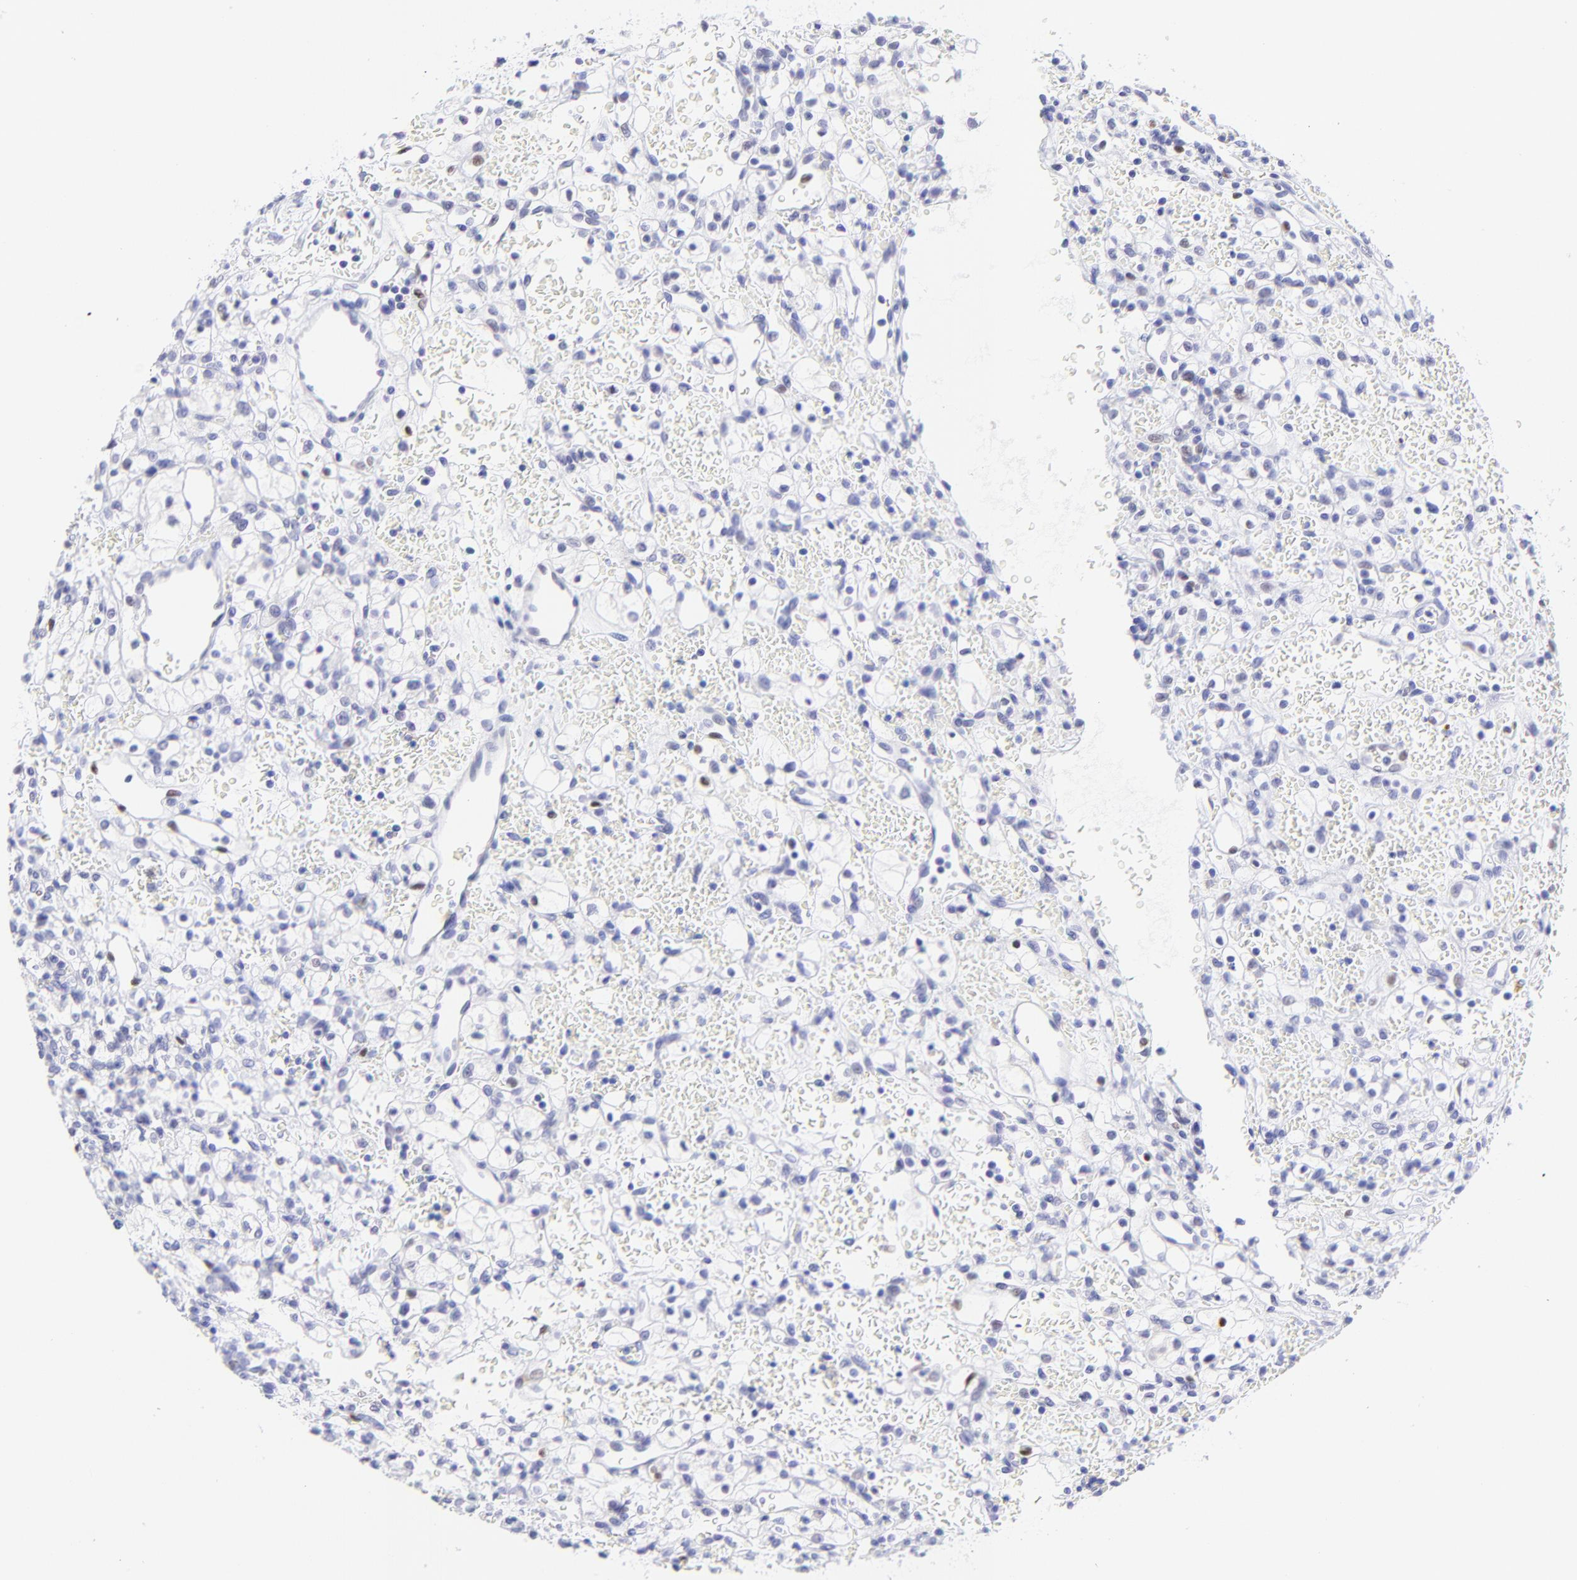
{"staining": {"intensity": "negative", "quantity": "none", "location": "none"}, "tissue": "renal cancer", "cell_type": "Tumor cells", "image_type": "cancer", "snomed": [{"axis": "morphology", "description": "Adenocarcinoma, NOS"}, {"axis": "topography", "description": "Kidney"}], "caption": "The micrograph reveals no significant positivity in tumor cells of renal adenocarcinoma. (Brightfield microscopy of DAB (3,3'-diaminobenzidine) immunohistochemistry at high magnification).", "gene": "KLF4", "patient": {"sex": "female", "age": 62}}